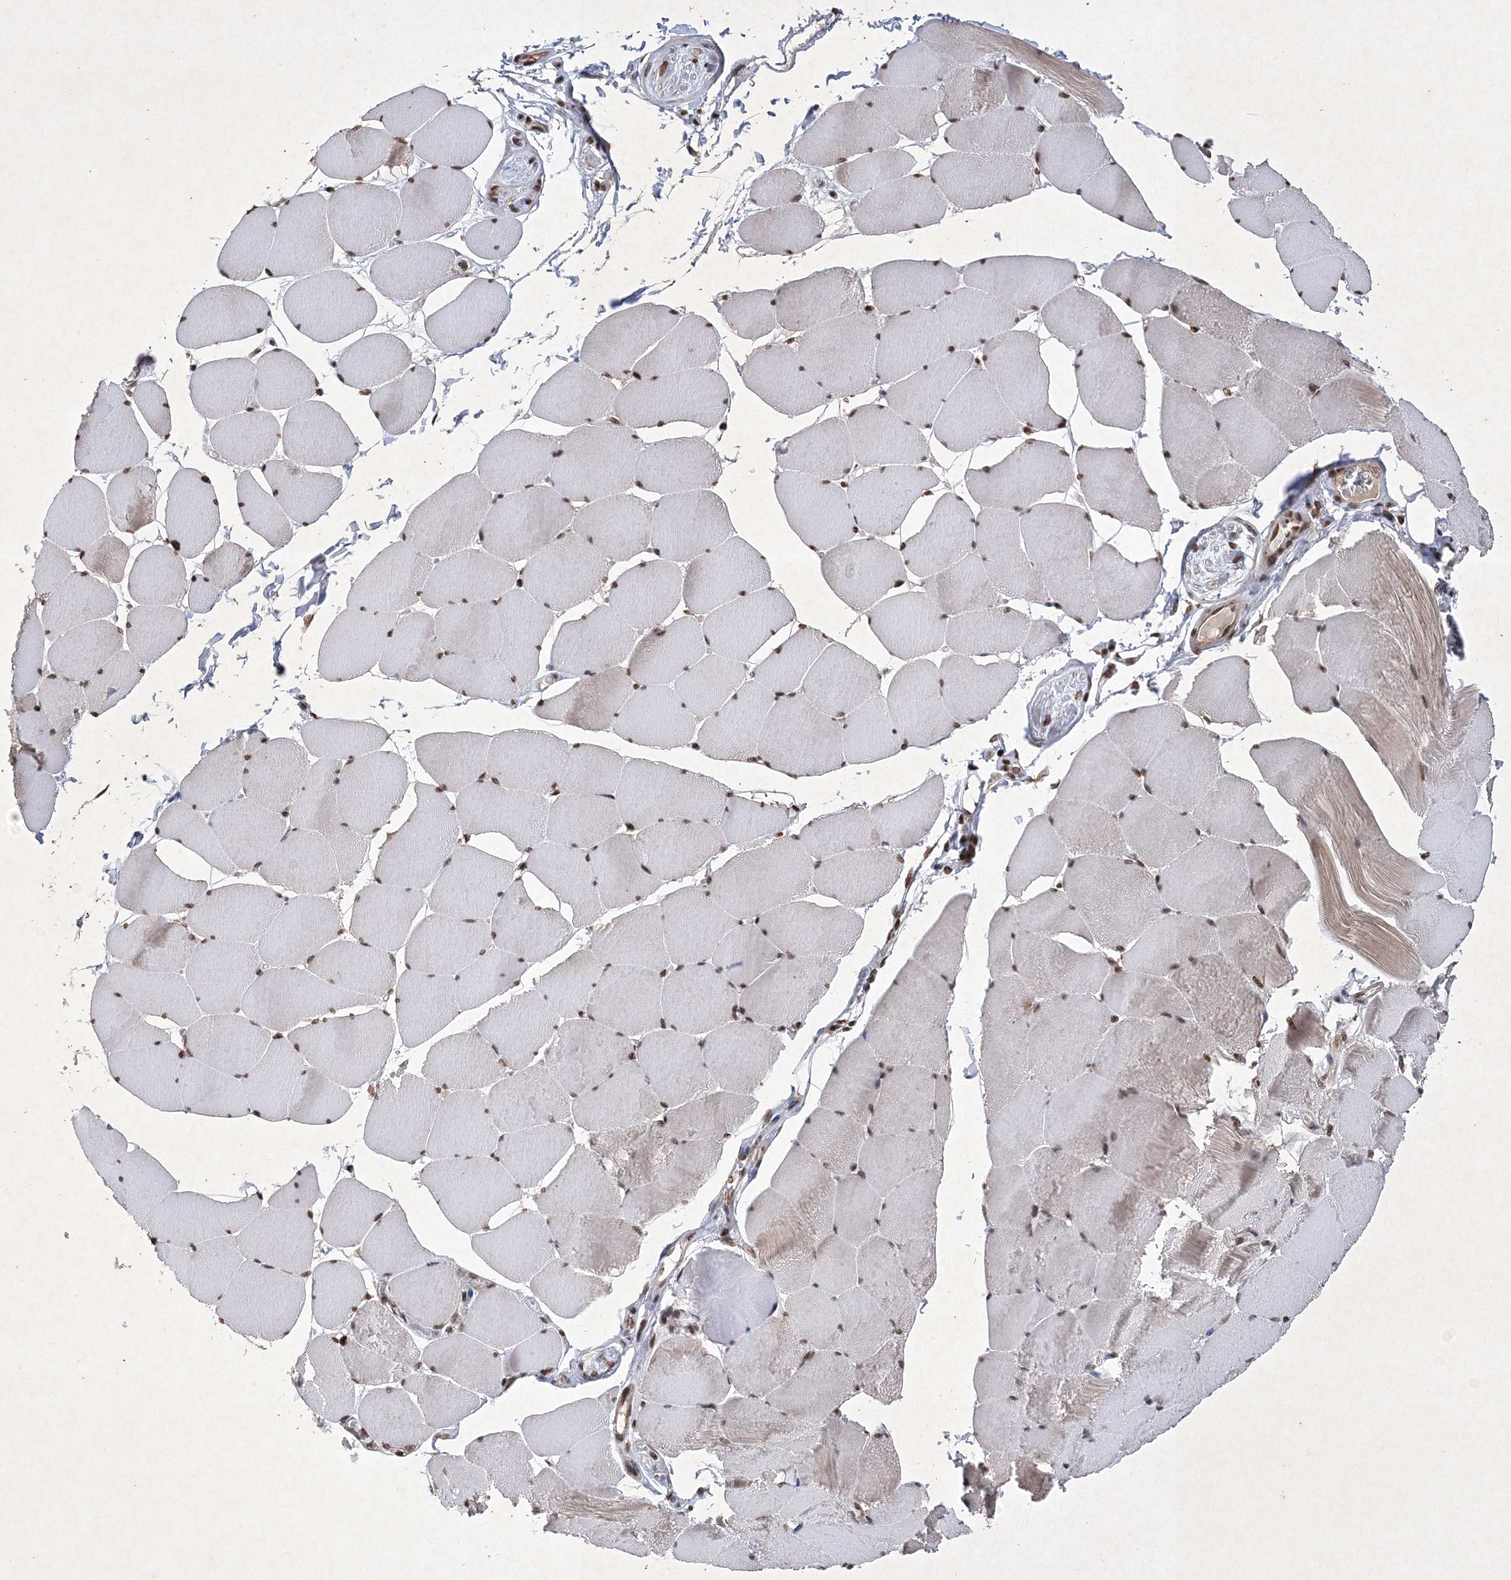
{"staining": {"intensity": "moderate", "quantity": ">75%", "location": "cytoplasmic/membranous,nuclear"}, "tissue": "skeletal muscle", "cell_type": "Myocytes", "image_type": "normal", "snomed": [{"axis": "morphology", "description": "Normal tissue, NOS"}, {"axis": "topography", "description": "Skeletal muscle"}], "caption": "This histopathology image displays benign skeletal muscle stained with immunohistochemistry to label a protein in brown. The cytoplasmic/membranous,nuclear of myocytes show moderate positivity for the protein. Nuclei are counter-stained blue.", "gene": "NEDD9", "patient": {"sex": "male", "age": 62}}